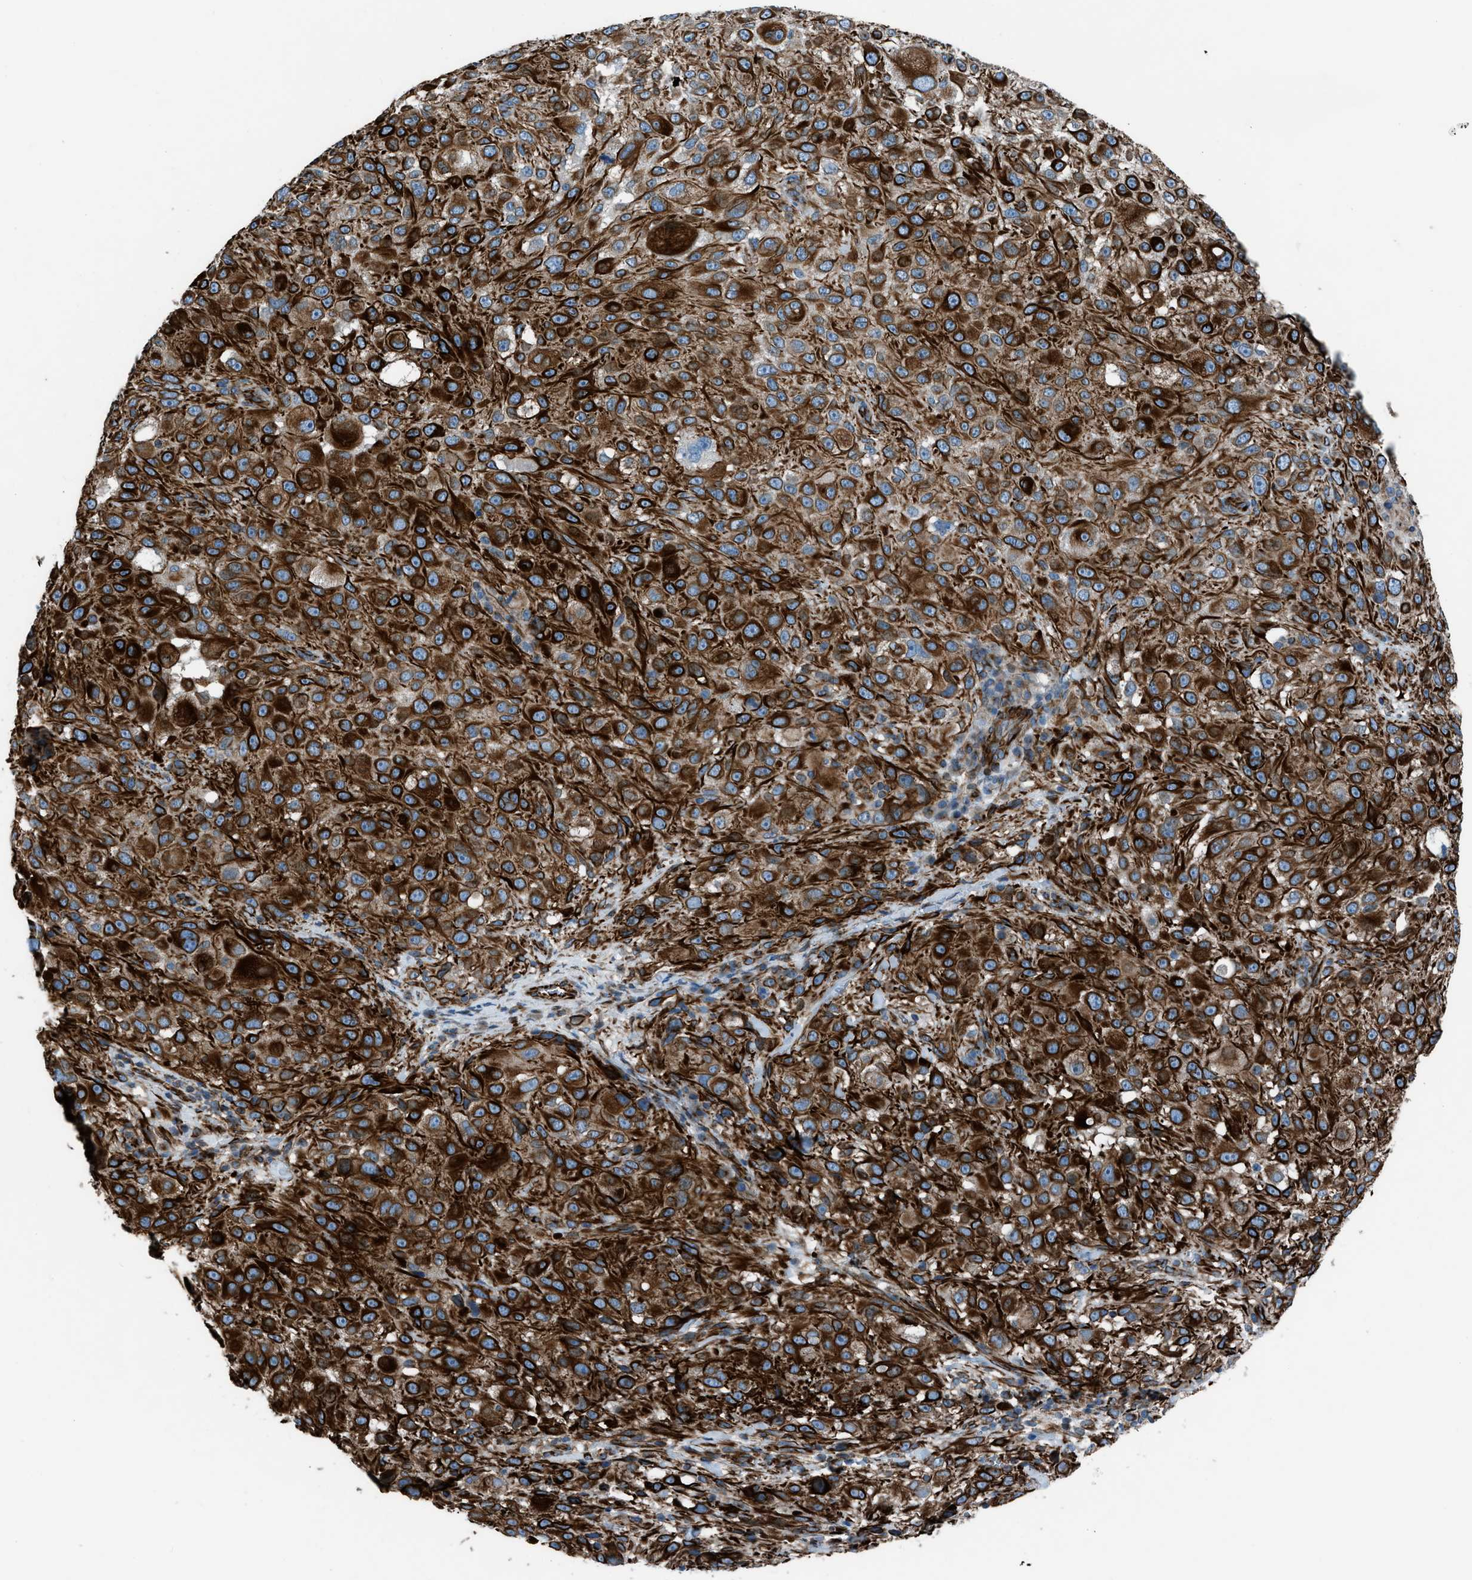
{"staining": {"intensity": "strong", "quantity": ">75%", "location": "cytoplasmic/membranous"}, "tissue": "melanoma", "cell_type": "Tumor cells", "image_type": "cancer", "snomed": [{"axis": "morphology", "description": "Necrosis, NOS"}, {"axis": "morphology", "description": "Malignant melanoma, NOS"}, {"axis": "topography", "description": "Skin"}], "caption": "Immunohistochemical staining of human malignant melanoma shows strong cytoplasmic/membranous protein positivity in about >75% of tumor cells.", "gene": "CABP7", "patient": {"sex": "female", "age": 87}}